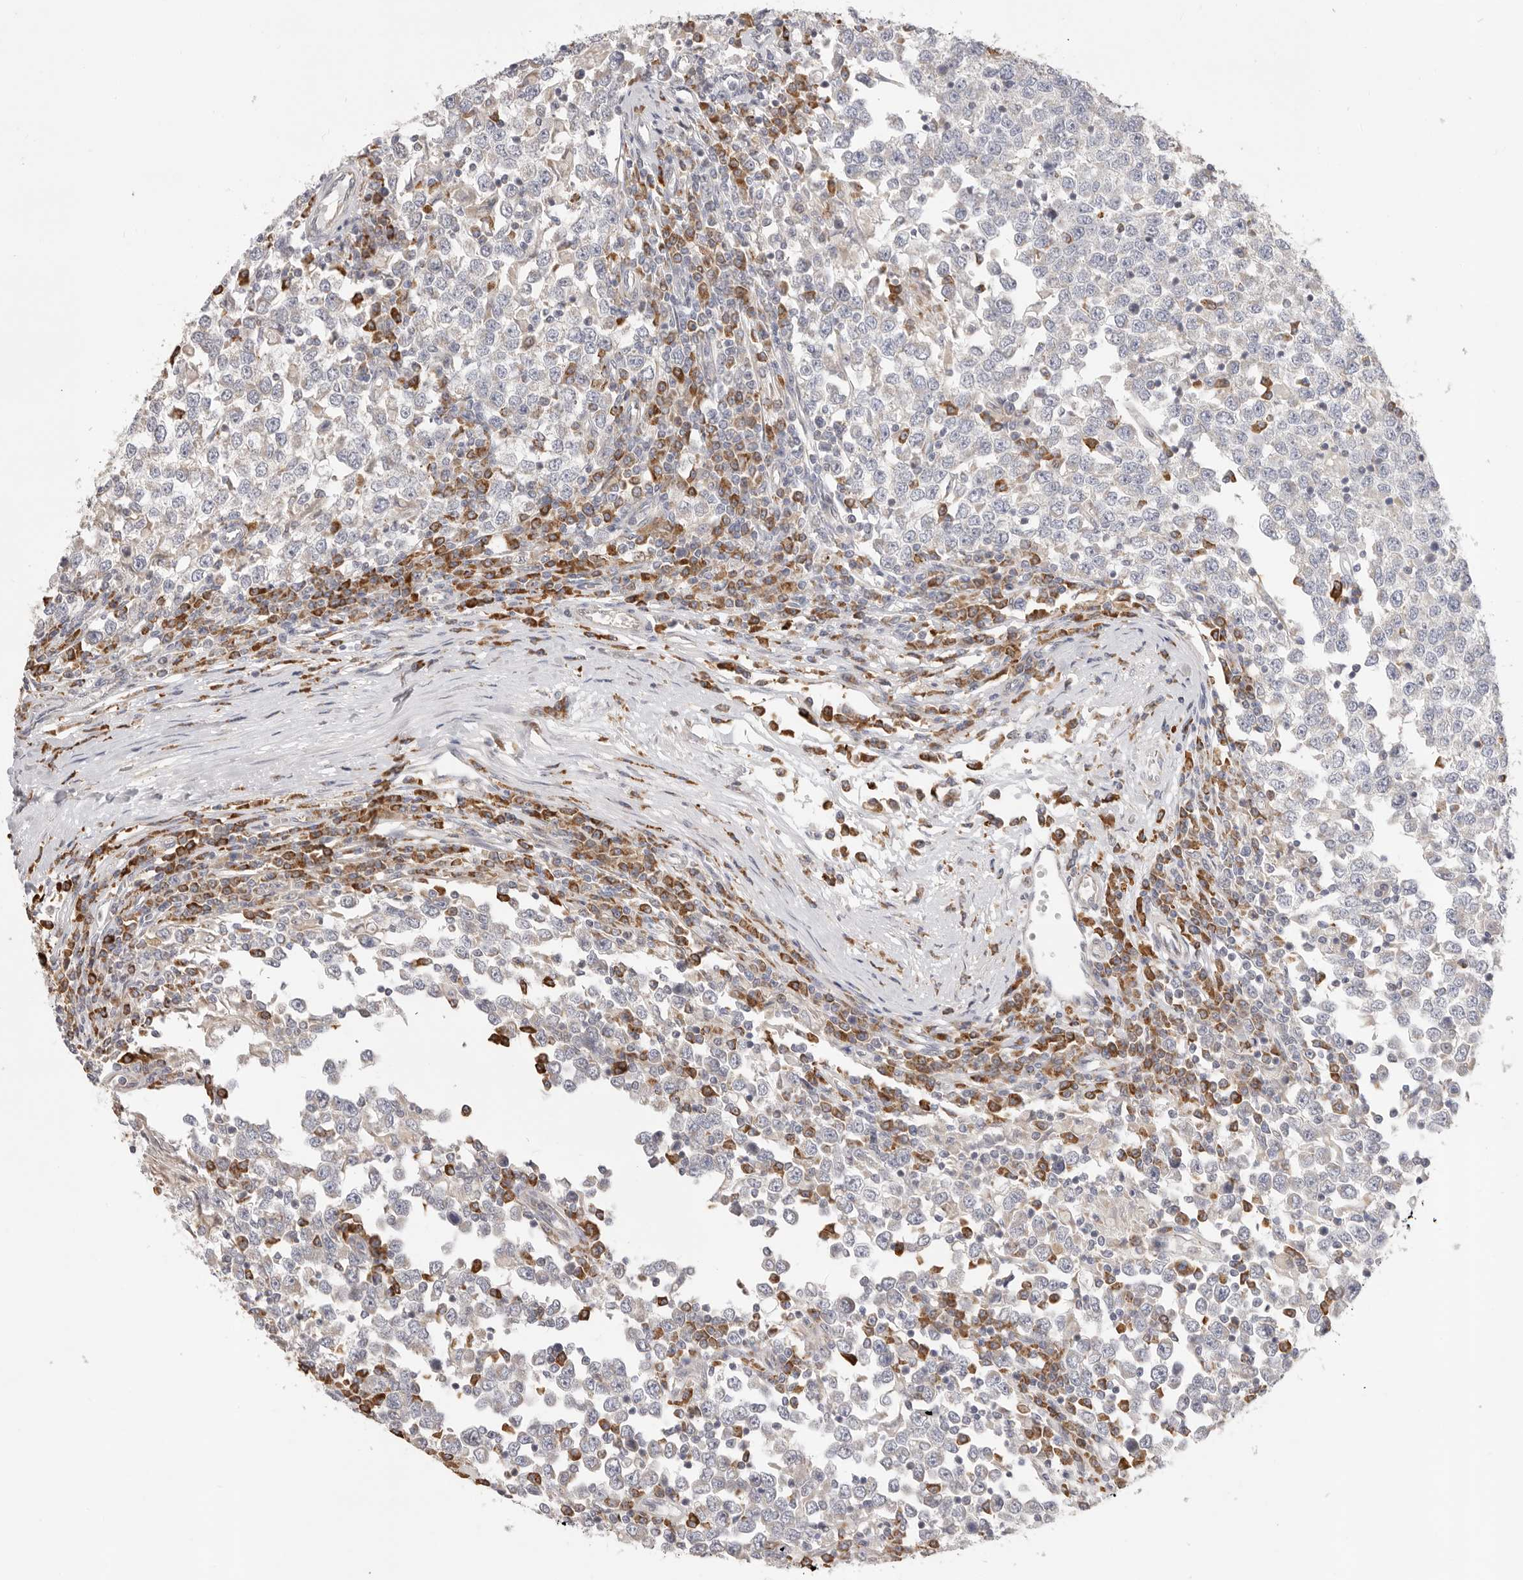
{"staining": {"intensity": "negative", "quantity": "none", "location": "none"}, "tissue": "testis cancer", "cell_type": "Tumor cells", "image_type": "cancer", "snomed": [{"axis": "morphology", "description": "Seminoma, NOS"}, {"axis": "topography", "description": "Testis"}], "caption": "Immunohistochemistry of human testis cancer exhibits no expression in tumor cells.", "gene": "USH1C", "patient": {"sex": "male", "age": 65}}